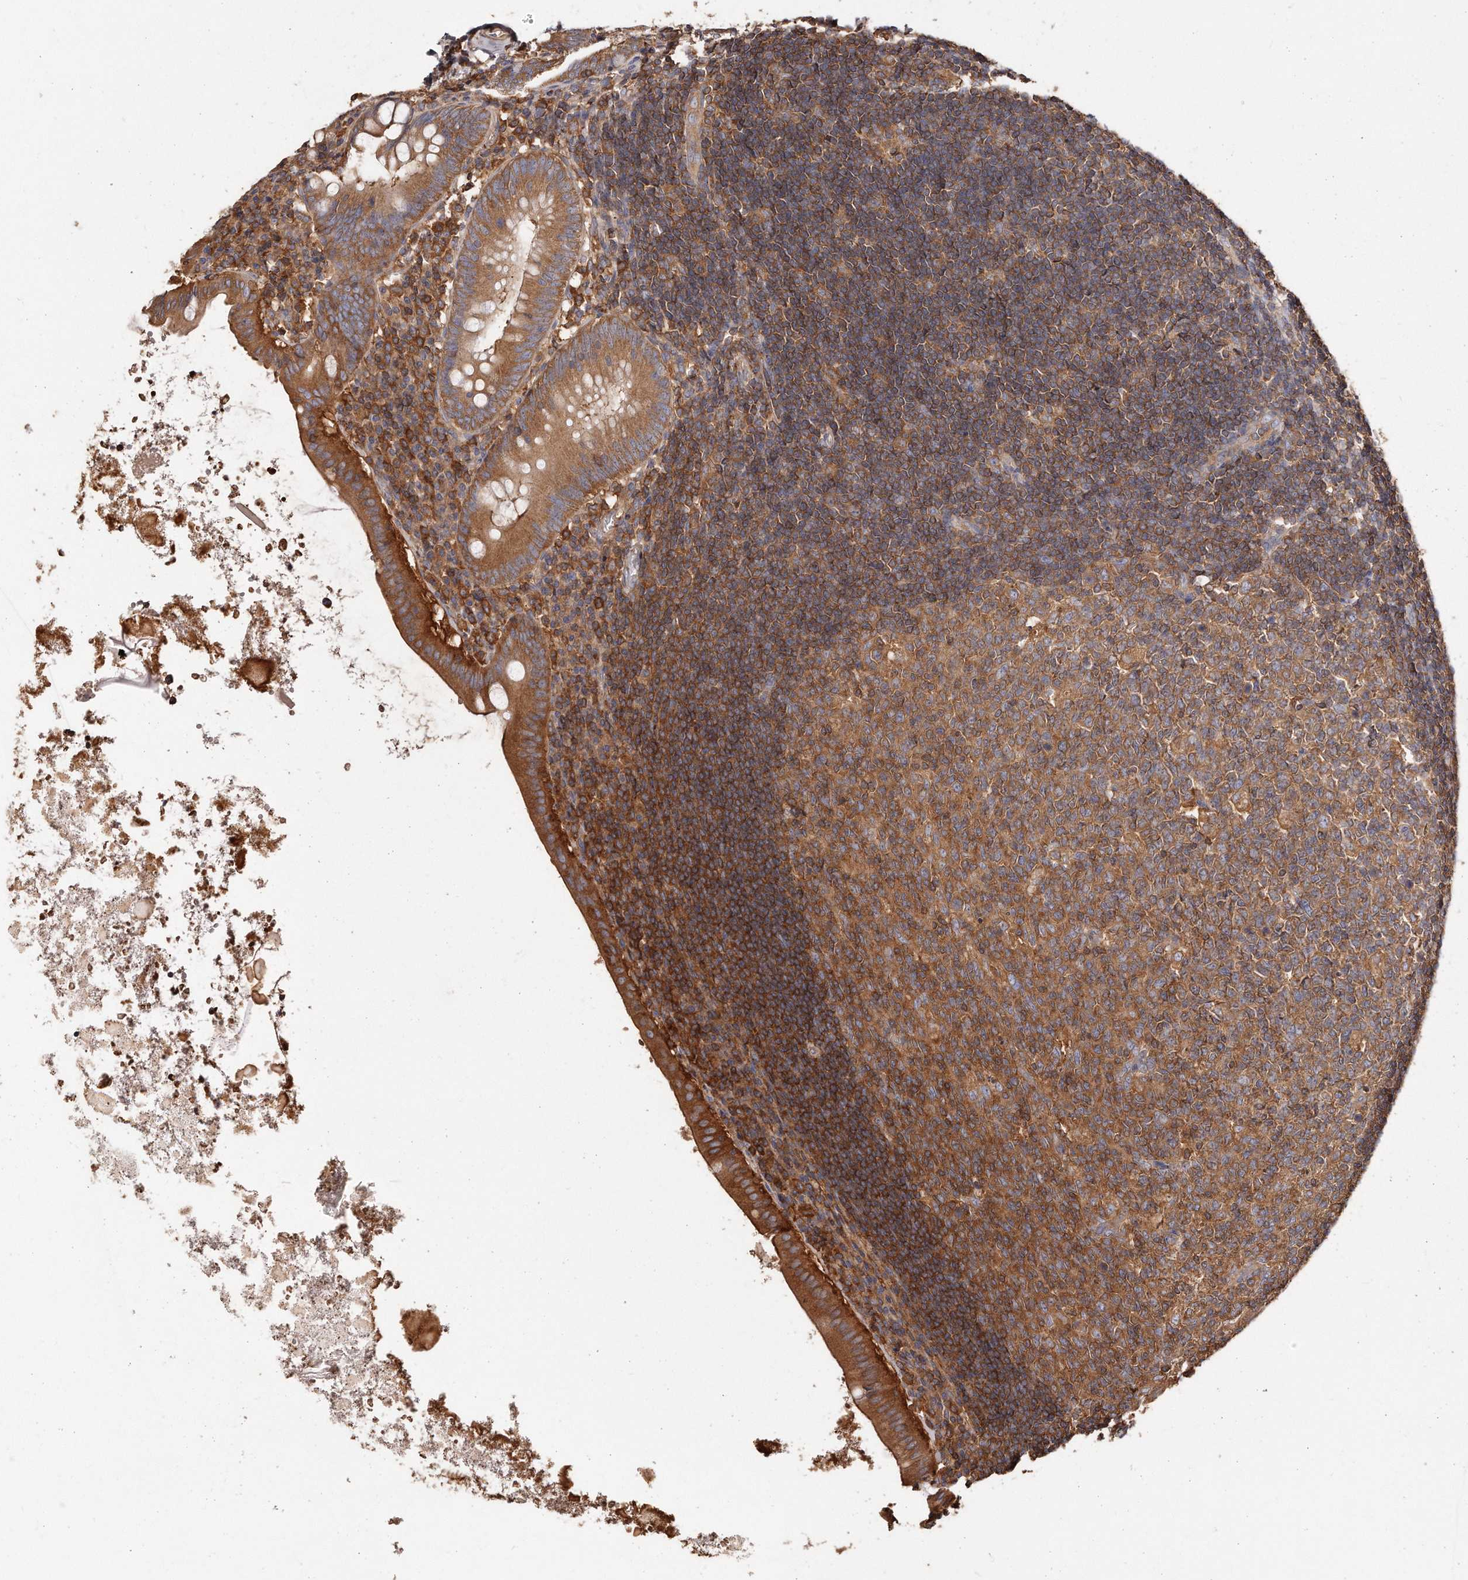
{"staining": {"intensity": "strong", "quantity": ">75%", "location": "cytoplasmic/membranous"}, "tissue": "appendix", "cell_type": "Glandular cells", "image_type": "normal", "snomed": [{"axis": "morphology", "description": "Normal tissue, NOS"}, {"axis": "topography", "description": "Appendix"}], "caption": "Protein staining shows strong cytoplasmic/membranous positivity in about >75% of glandular cells in normal appendix.", "gene": "CAP1", "patient": {"sex": "female", "age": 54}}